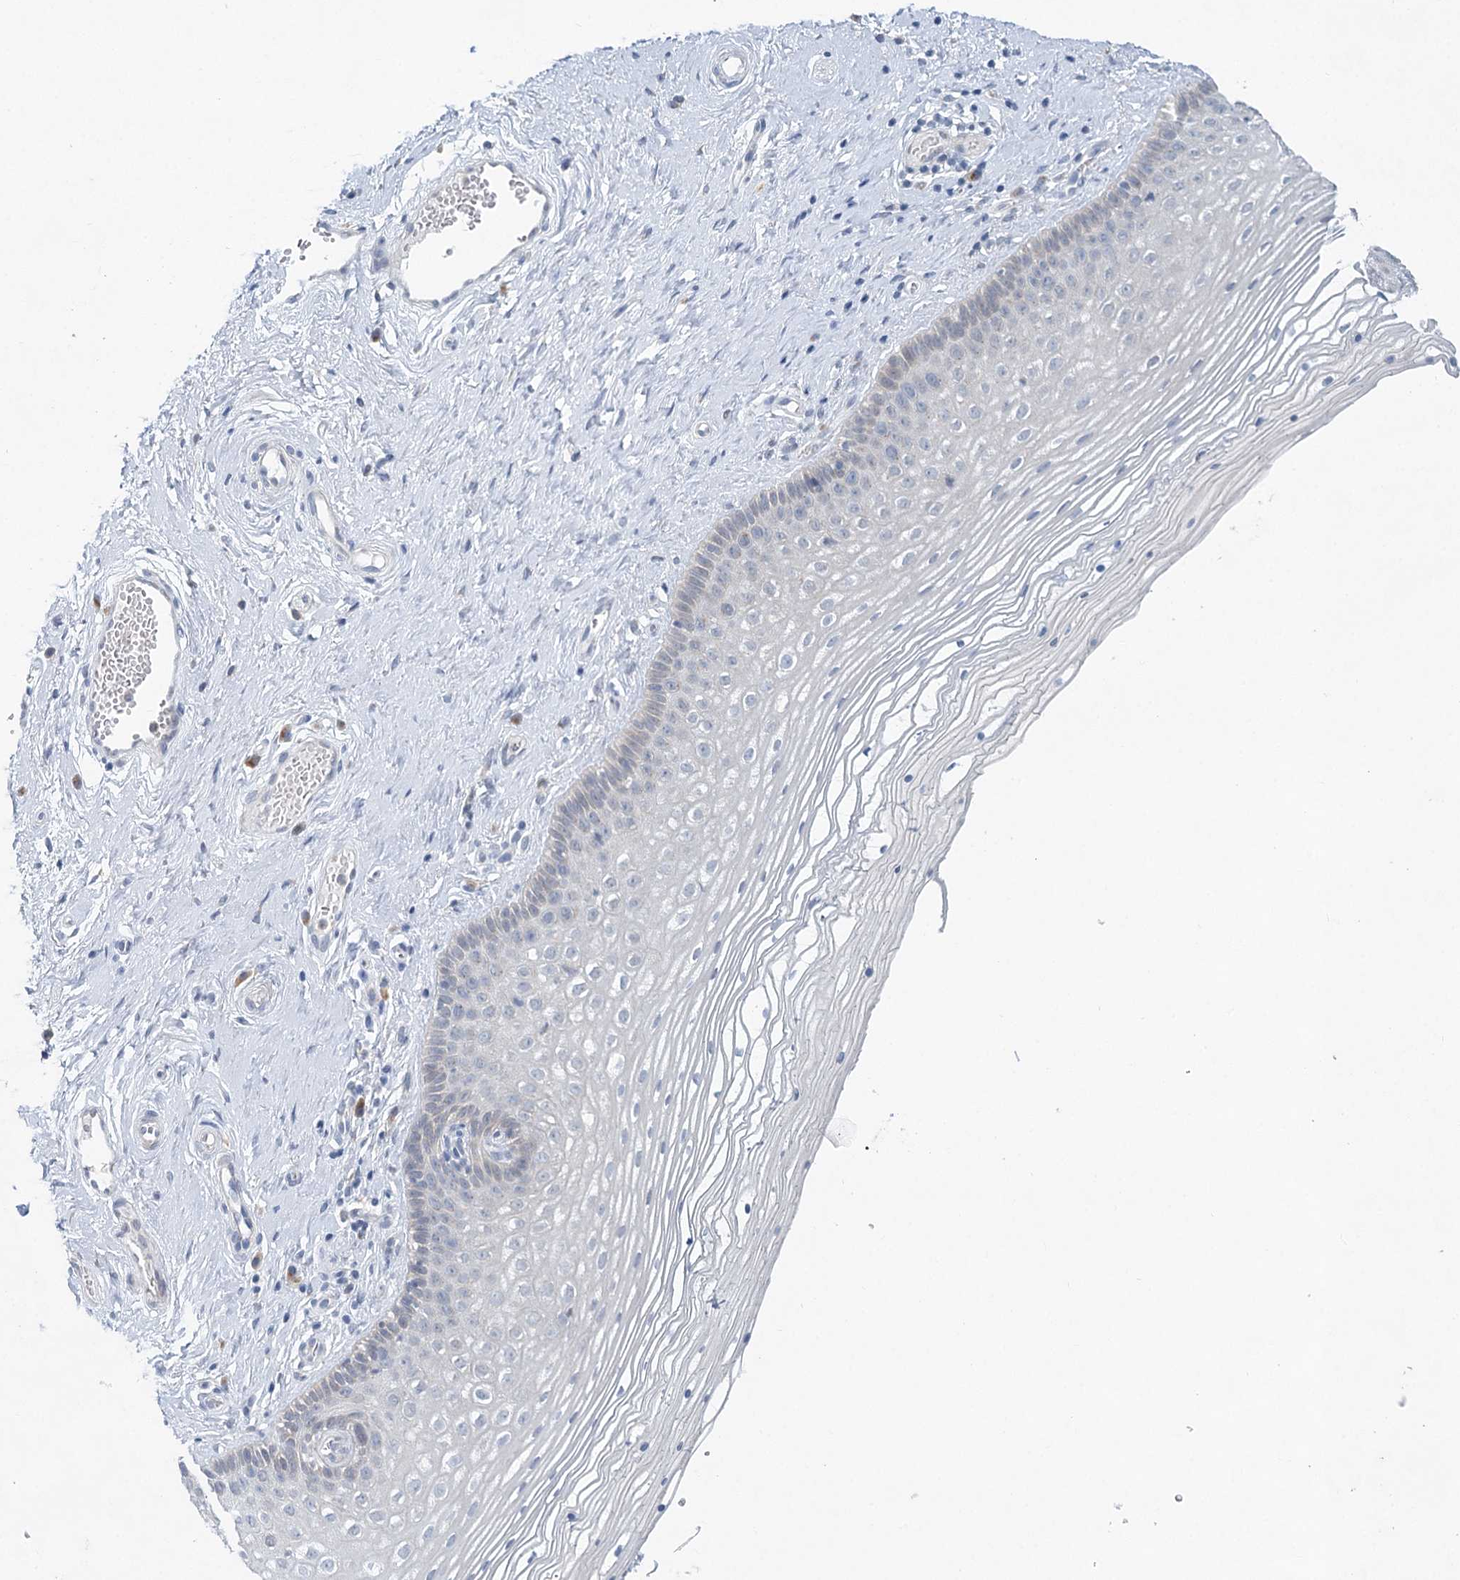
{"staining": {"intensity": "negative", "quantity": "none", "location": "none"}, "tissue": "vagina", "cell_type": "Squamous epithelial cells", "image_type": "normal", "snomed": [{"axis": "morphology", "description": "Normal tissue, NOS"}, {"axis": "topography", "description": "Vagina"}], "caption": "An immunohistochemistry (IHC) image of unremarkable vagina is shown. There is no staining in squamous epithelial cells of vagina. (Brightfield microscopy of DAB (3,3'-diaminobenzidine) IHC at high magnification).", "gene": "BLTP1", "patient": {"sex": "female", "age": 46}}